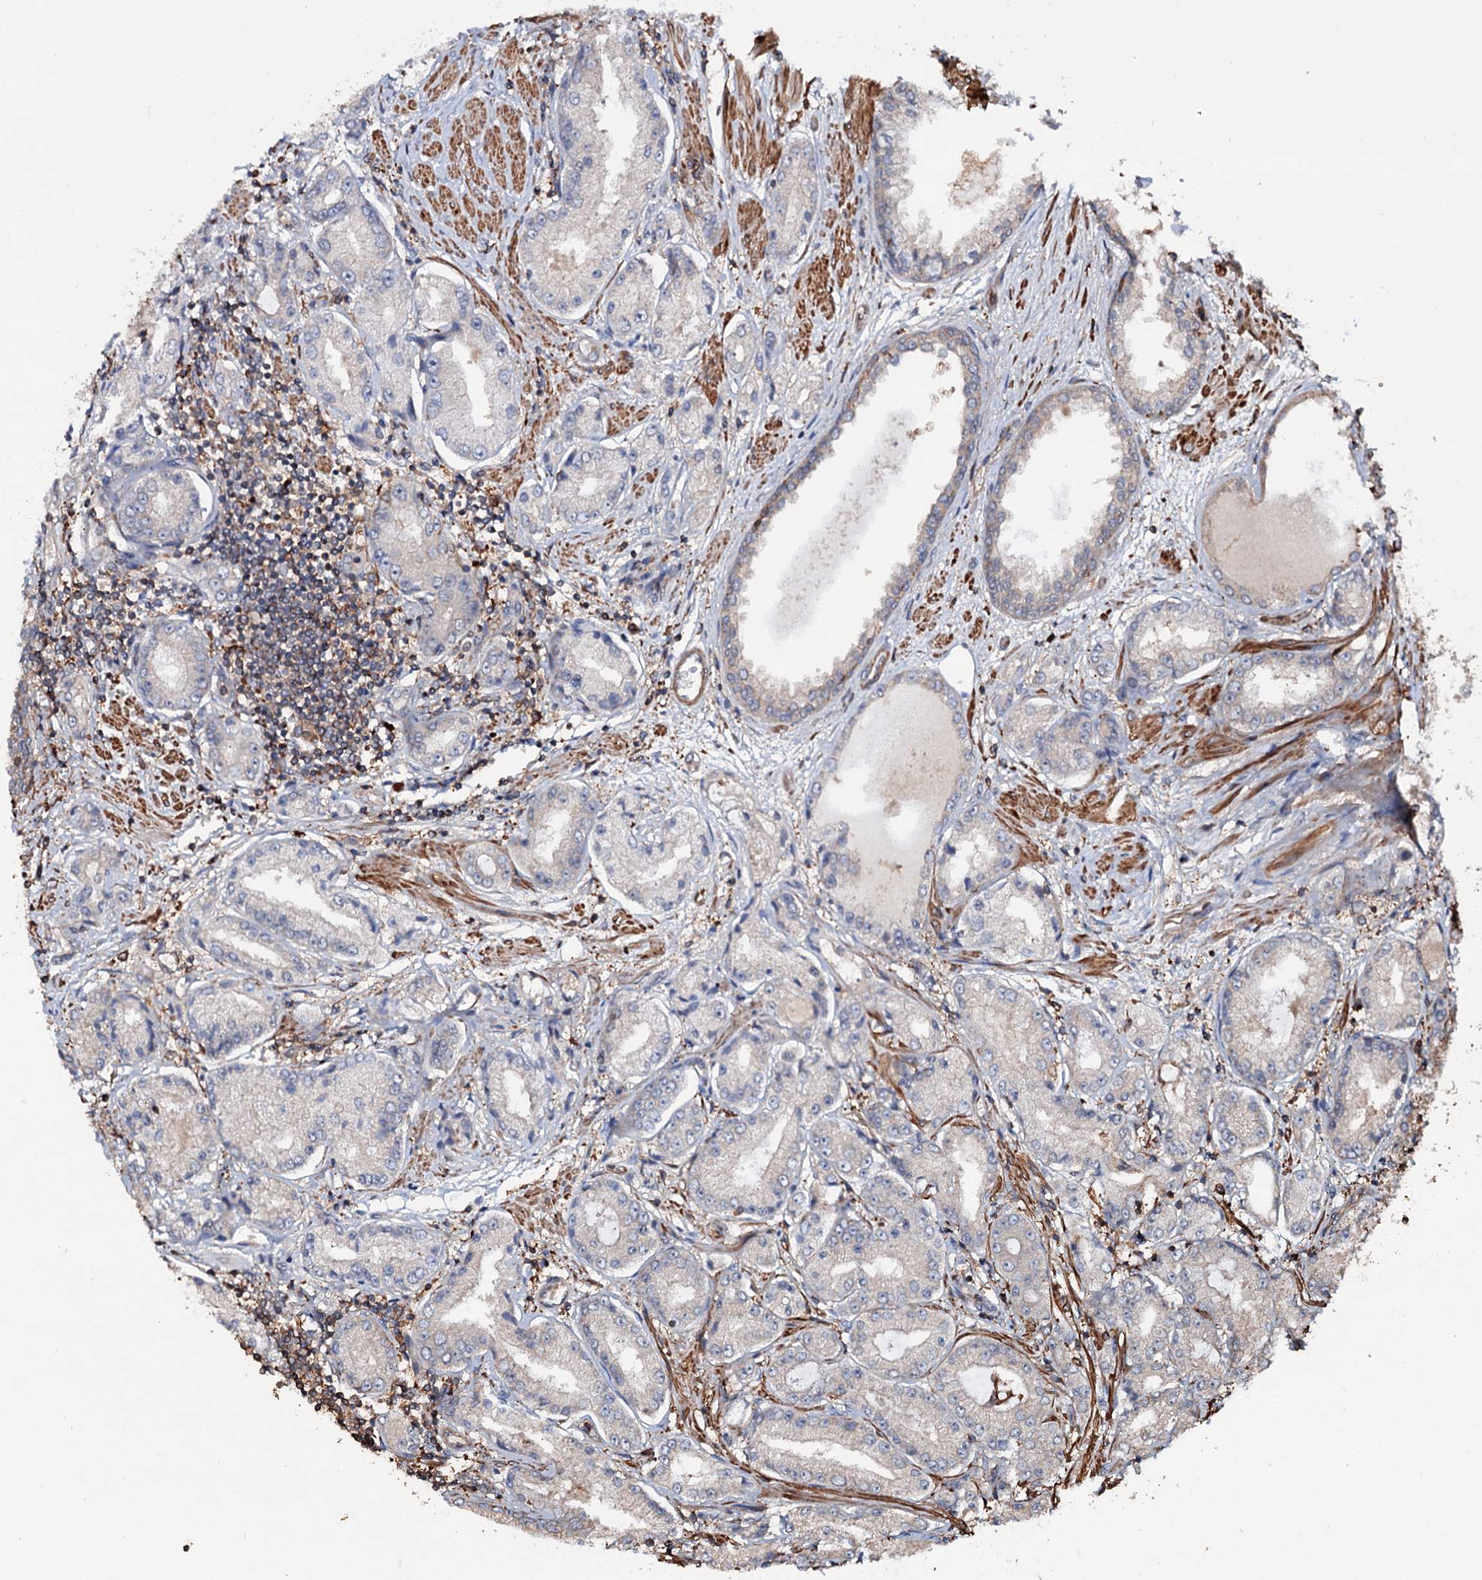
{"staining": {"intensity": "weak", "quantity": "<25%", "location": "cytoplasmic/membranous"}, "tissue": "prostate cancer", "cell_type": "Tumor cells", "image_type": "cancer", "snomed": [{"axis": "morphology", "description": "Adenocarcinoma, High grade"}, {"axis": "topography", "description": "Prostate"}], "caption": "The immunohistochemistry image has no significant positivity in tumor cells of prostate cancer tissue.", "gene": "GRIP1", "patient": {"sex": "male", "age": 59}}